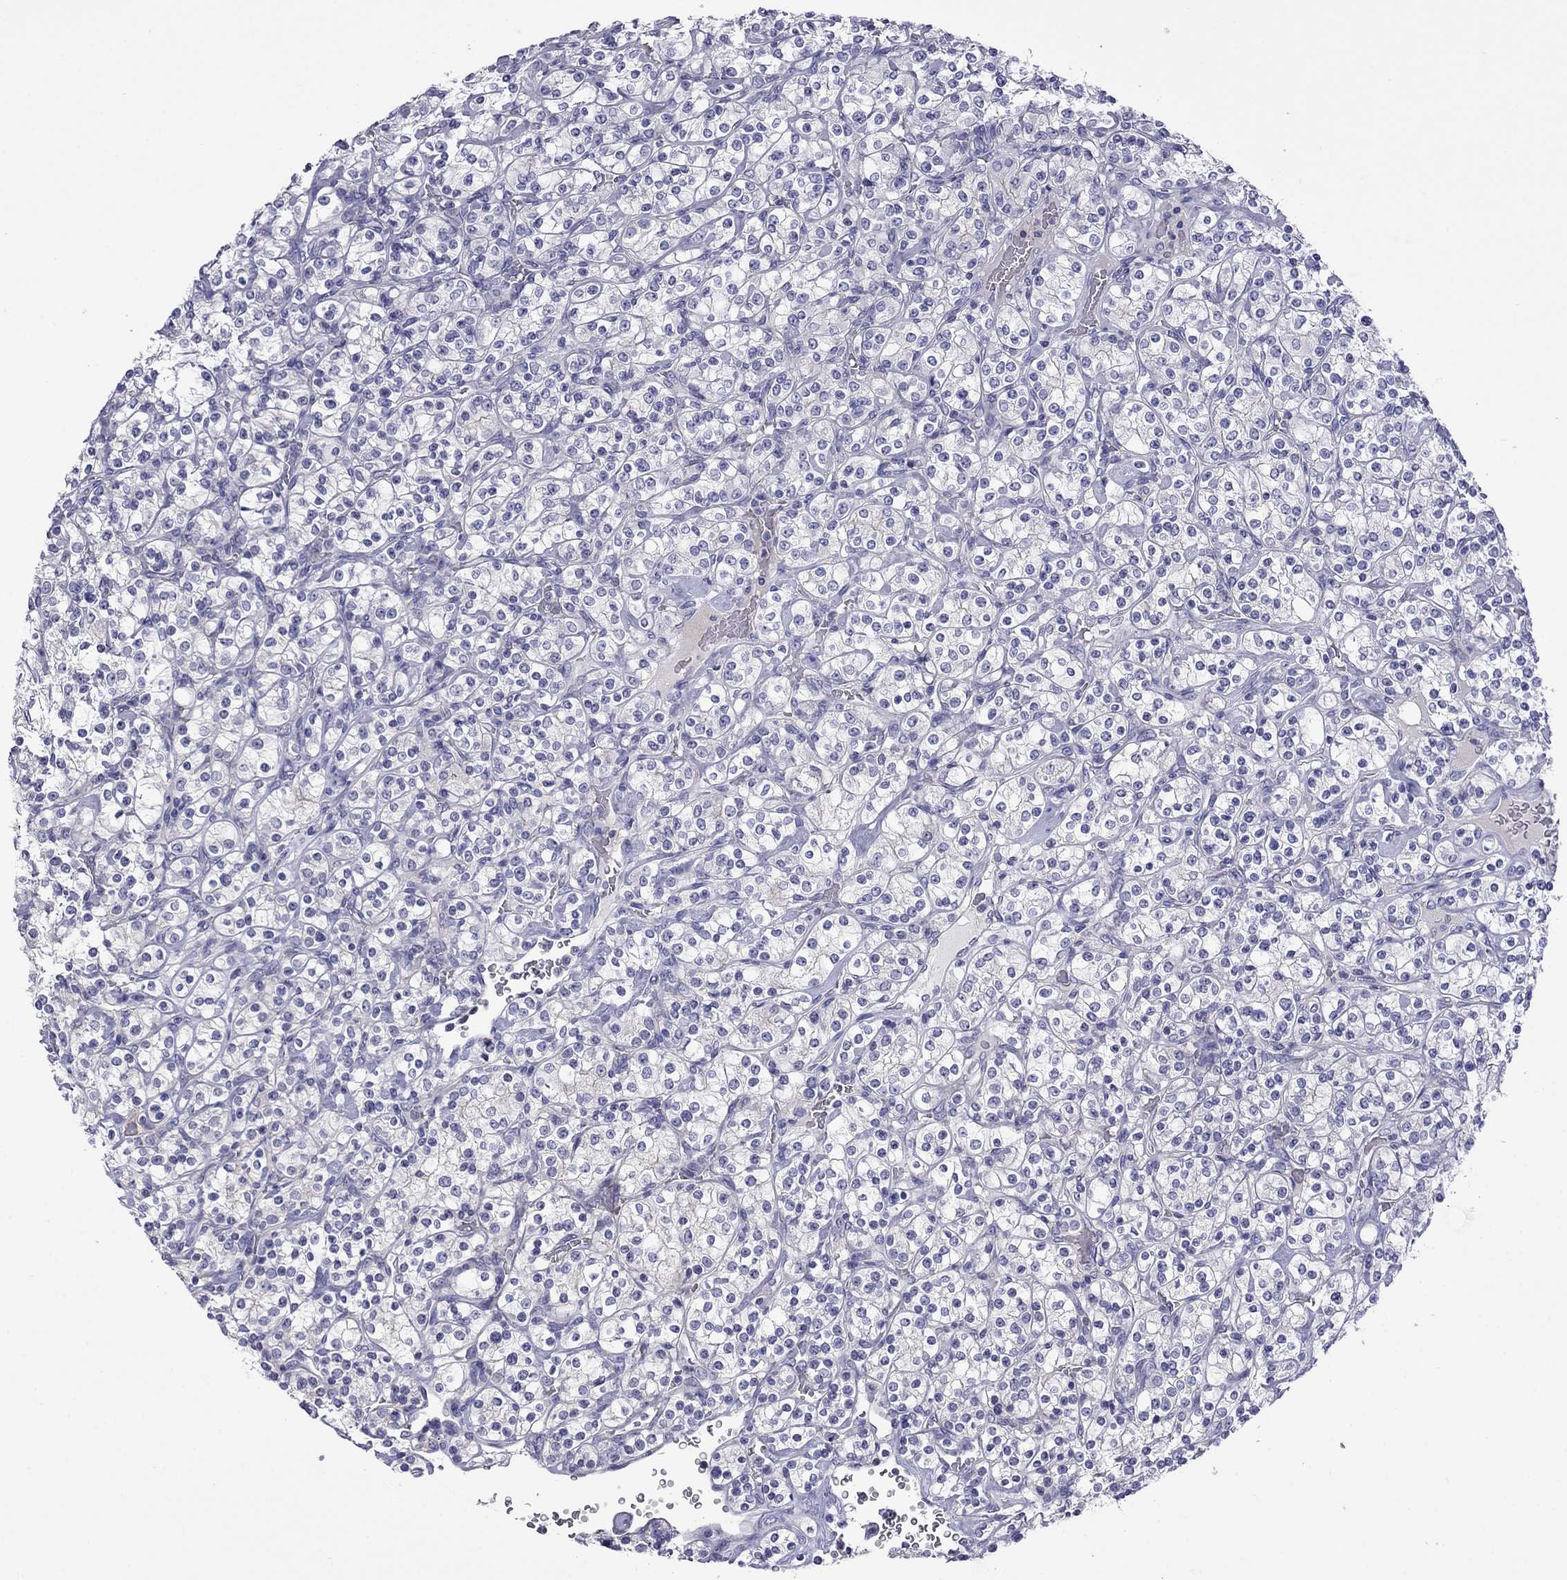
{"staining": {"intensity": "negative", "quantity": "none", "location": "none"}, "tissue": "renal cancer", "cell_type": "Tumor cells", "image_type": "cancer", "snomed": [{"axis": "morphology", "description": "Adenocarcinoma, NOS"}, {"axis": "topography", "description": "Kidney"}], "caption": "Human renal cancer (adenocarcinoma) stained for a protein using IHC demonstrates no staining in tumor cells.", "gene": "STAR", "patient": {"sex": "male", "age": 77}}